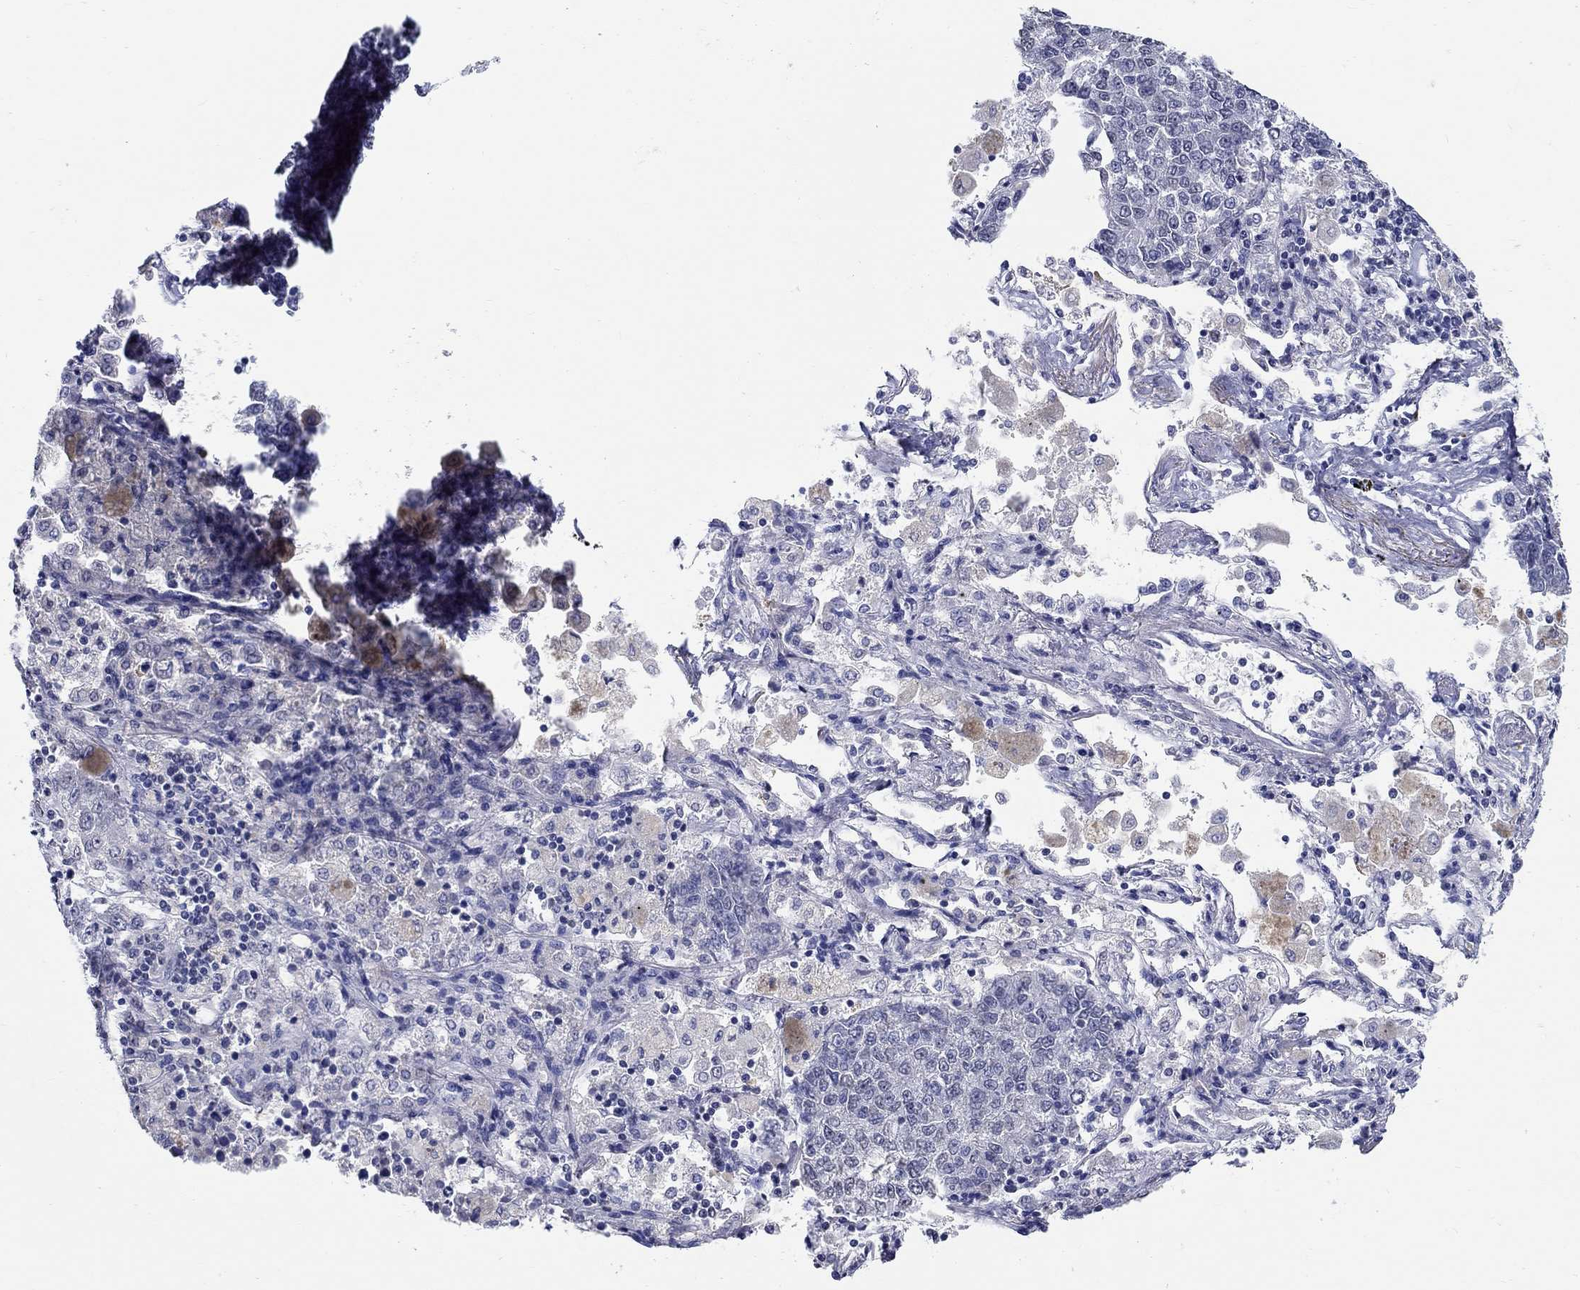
{"staining": {"intensity": "negative", "quantity": "none", "location": "none"}, "tissue": "lung cancer", "cell_type": "Tumor cells", "image_type": "cancer", "snomed": [{"axis": "morphology", "description": "Adenocarcinoma, NOS"}, {"axis": "topography", "description": "Lung"}], "caption": "The histopathology image reveals no staining of tumor cells in adenocarcinoma (lung). (DAB IHC with hematoxylin counter stain).", "gene": "PDE1B", "patient": {"sex": "male", "age": 49}}